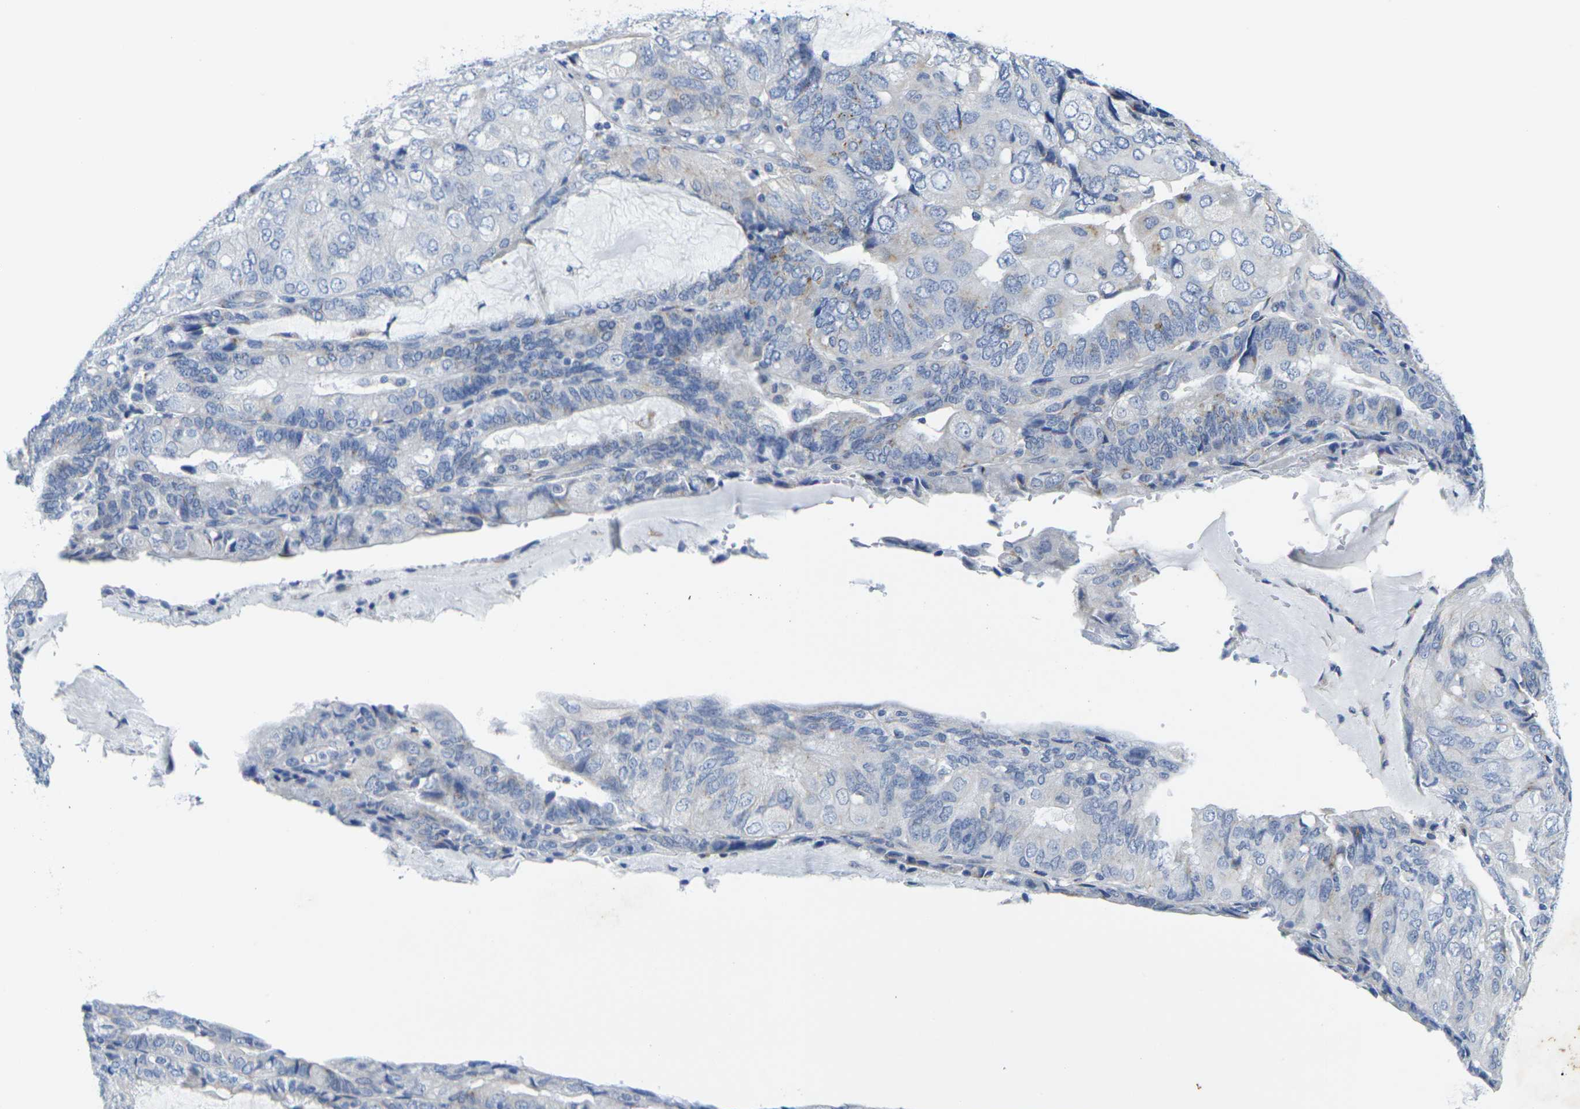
{"staining": {"intensity": "moderate", "quantity": "<25%", "location": "cytoplasmic/membranous"}, "tissue": "endometrial cancer", "cell_type": "Tumor cells", "image_type": "cancer", "snomed": [{"axis": "morphology", "description": "Adenocarcinoma, NOS"}, {"axis": "topography", "description": "Endometrium"}], "caption": "The image demonstrates staining of endometrial cancer (adenocarcinoma), revealing moderate cytoplasmic/membranous protein positivity (brown color) within tumor cells. The staining is performed using DAB brown chromogen to label protein expression. The nuclei are counter-stained blue using hematoxylin.", "gene": "CRK", "patient": {"sex": "female", "age": 81}}